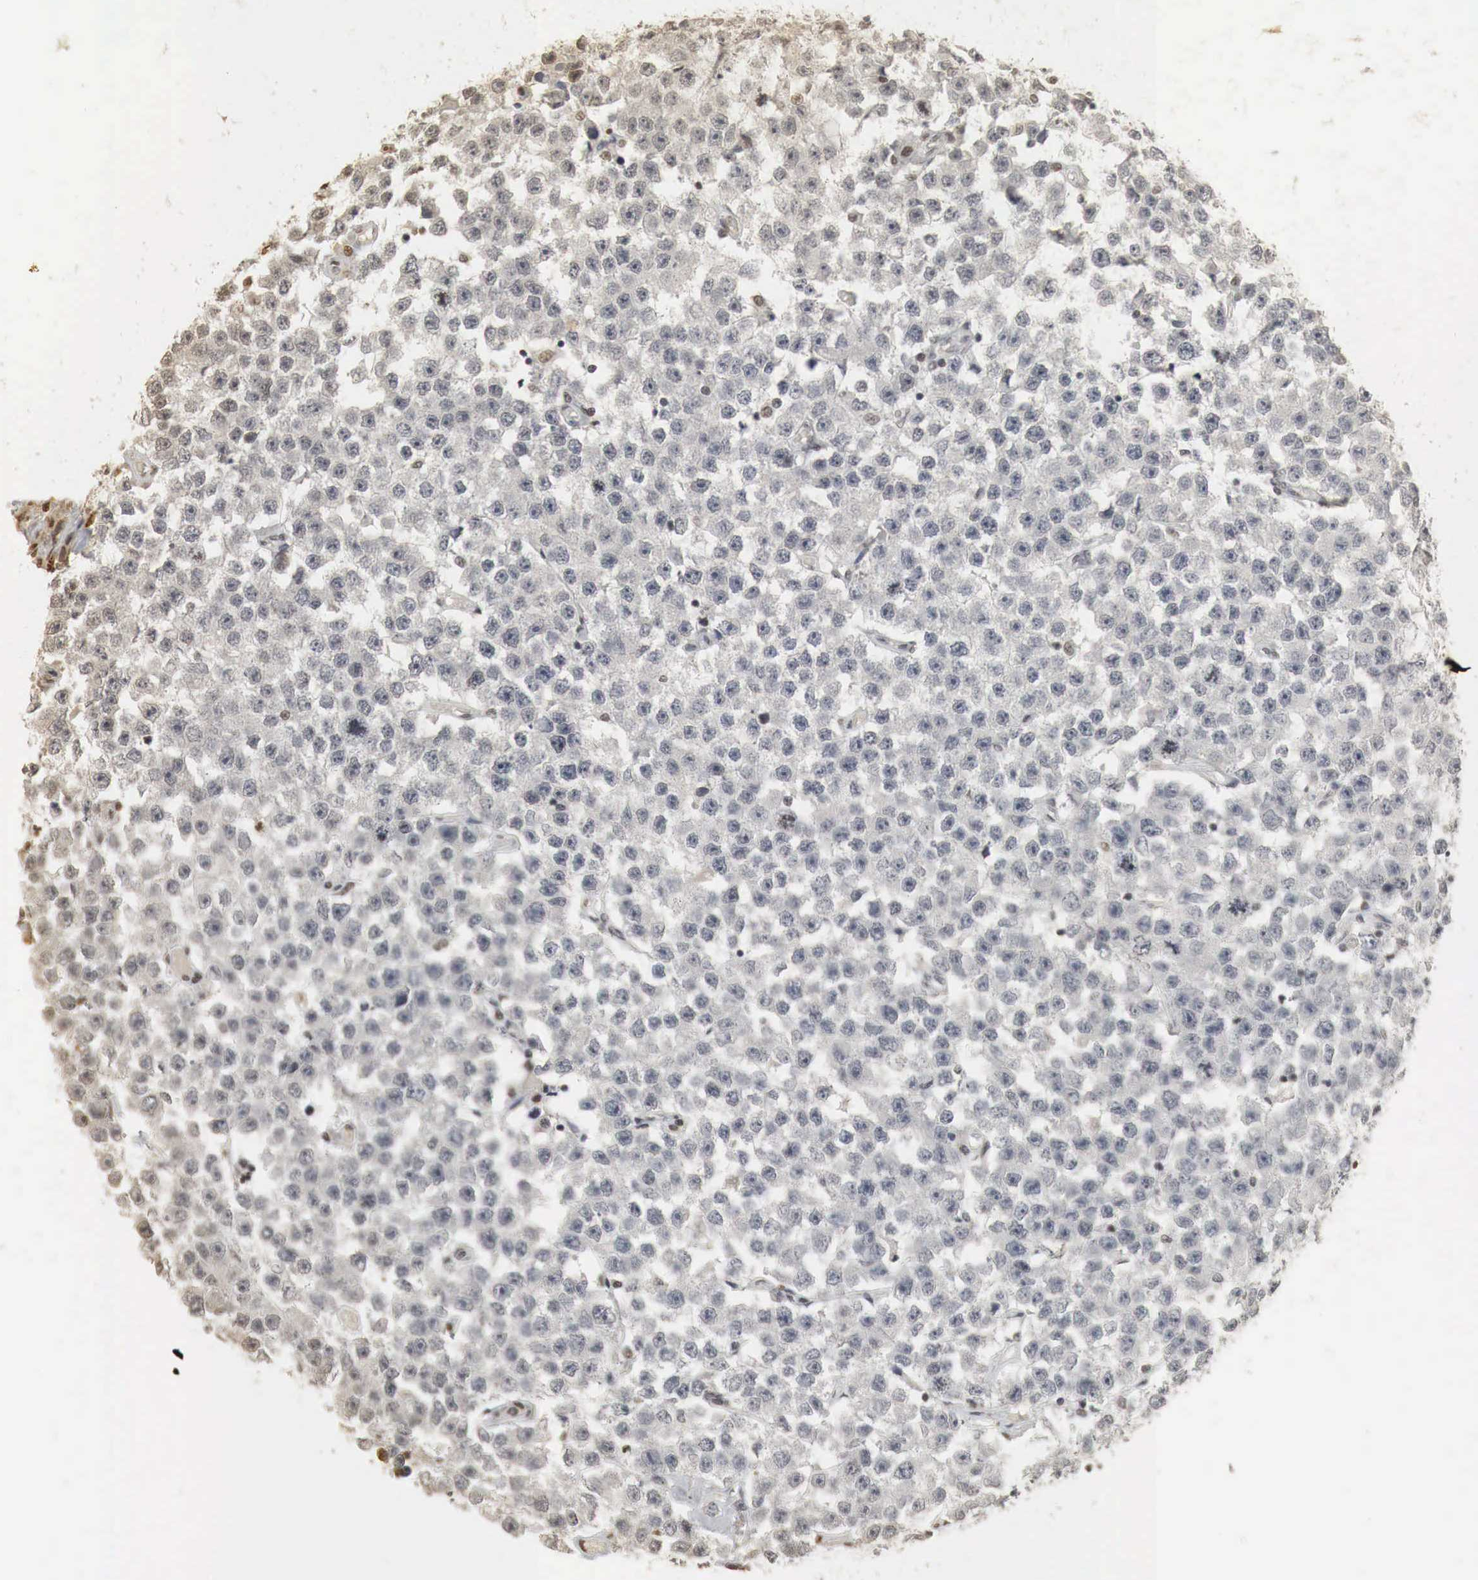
{"staining": {"intensity": "negative", "quantity": "none", "location": "none"}, "tissue": "testis cancer", "cell_type": "Tumor cells", "image_type": "cancer", "snomed": [{"axis": "morphology", "description": "Seminoma, NOS"}, {"axis": "topography", "description": "Testis"}], "caption": "Micrograph shows no protein positivity in tumor cells of seminoma (testis) tissue. (DAB (3,3'-diaminobenzidine) immunohistochemistry visualized using brightfield microscopy, high magnification).", "gene": "ERBB4", "patient": {"sex": "male", "age": 52}}